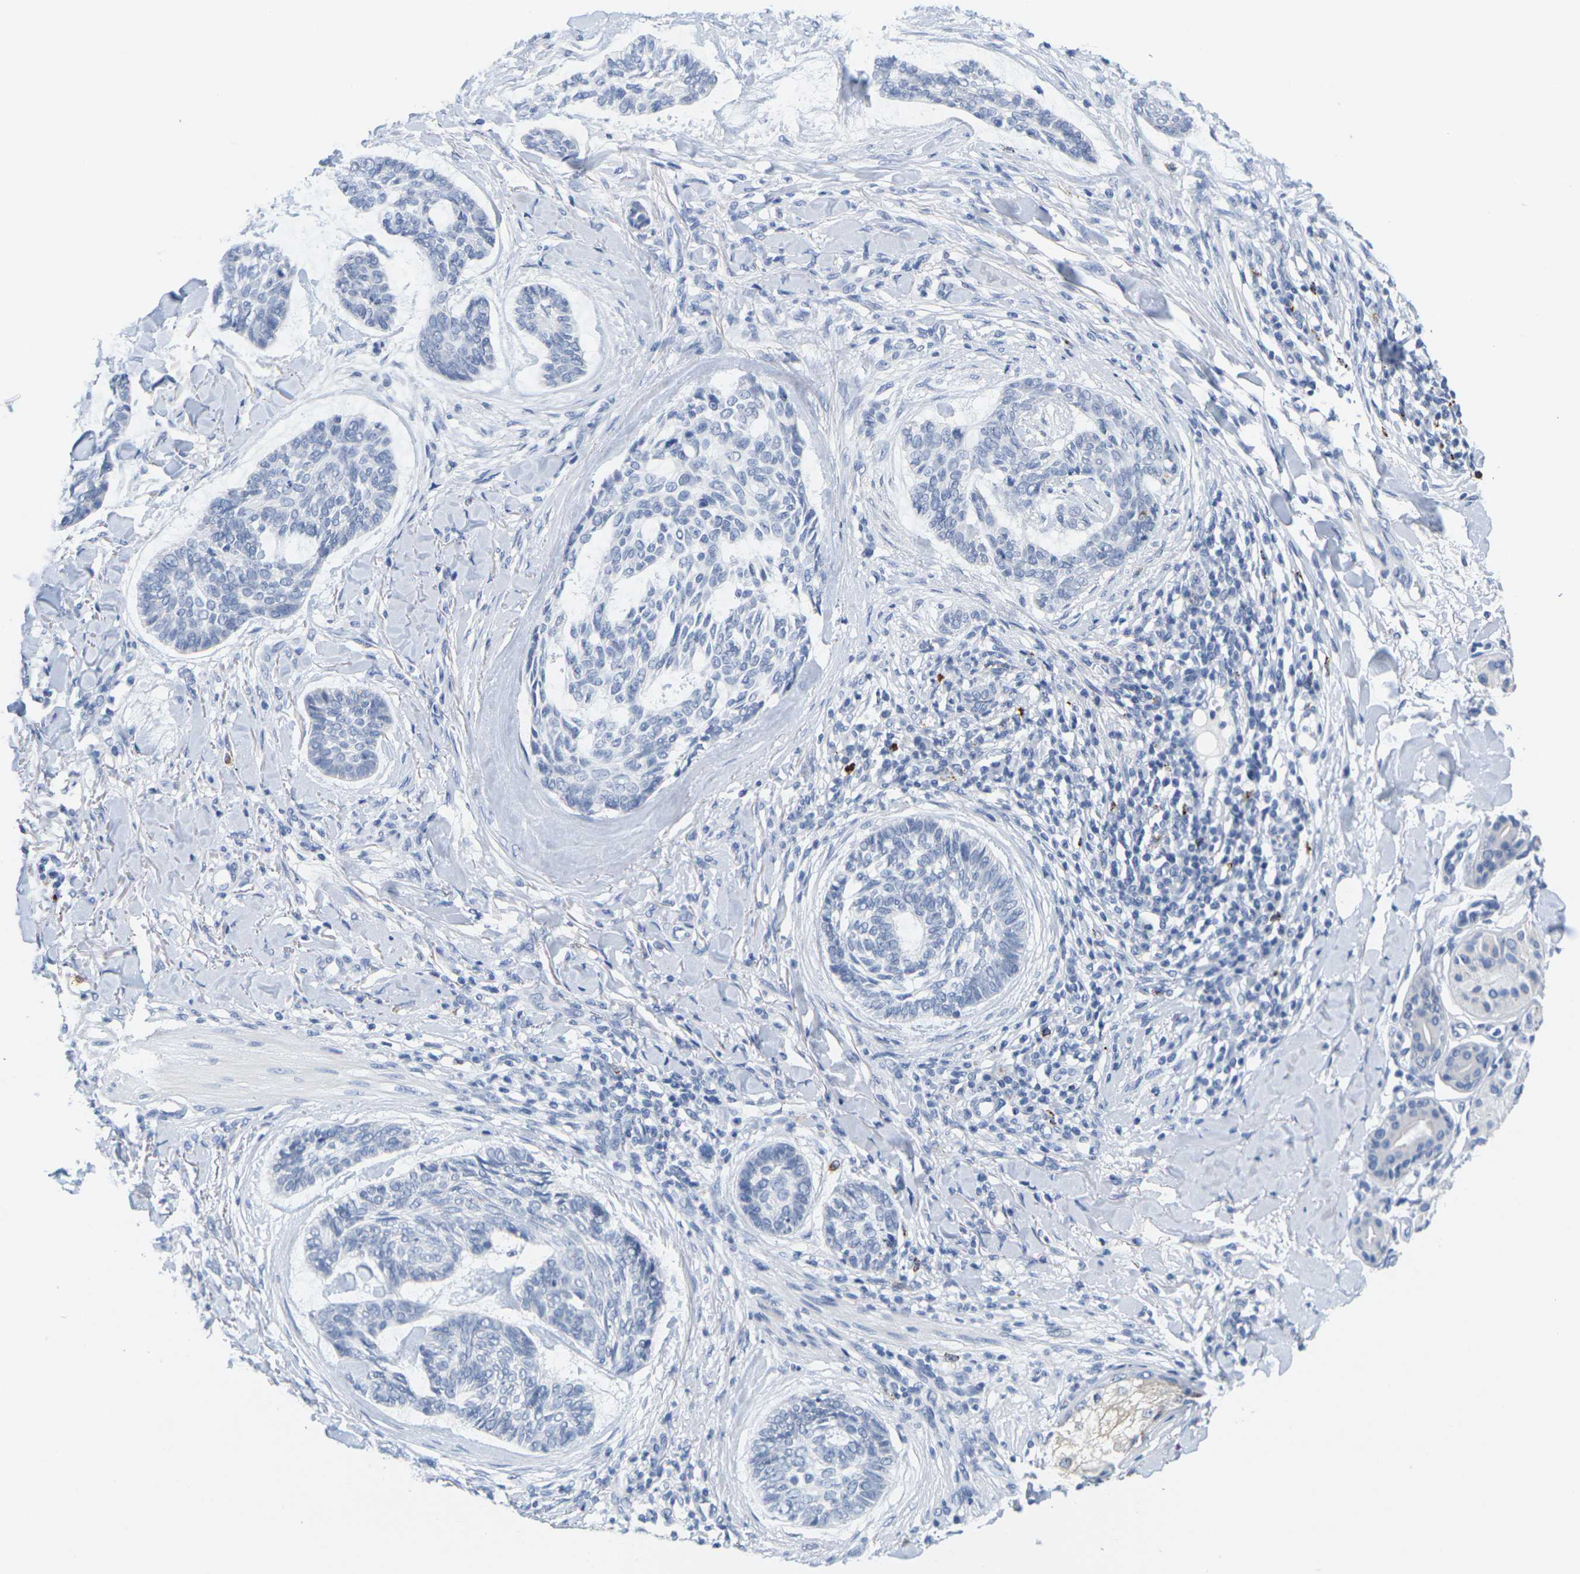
{"staining": {"intensity": "negative", "quantity": "none", "location": "none"}, "tissue": "skin cancer", "cell_type": "Tumor cells", "image_type": "cancer", "snomed": [{"axis": "morphology", "description": "Basal cell carcinoma"}, {"axis": "topography", "description": "Skin"}], "caption": "Basal cell carcinoma (skin) was stained to show a protein in brown. There is no significant staining in tumor cells.", "gene": "HLA-DOB", "patient": {"sex": "male", "age": 43}}